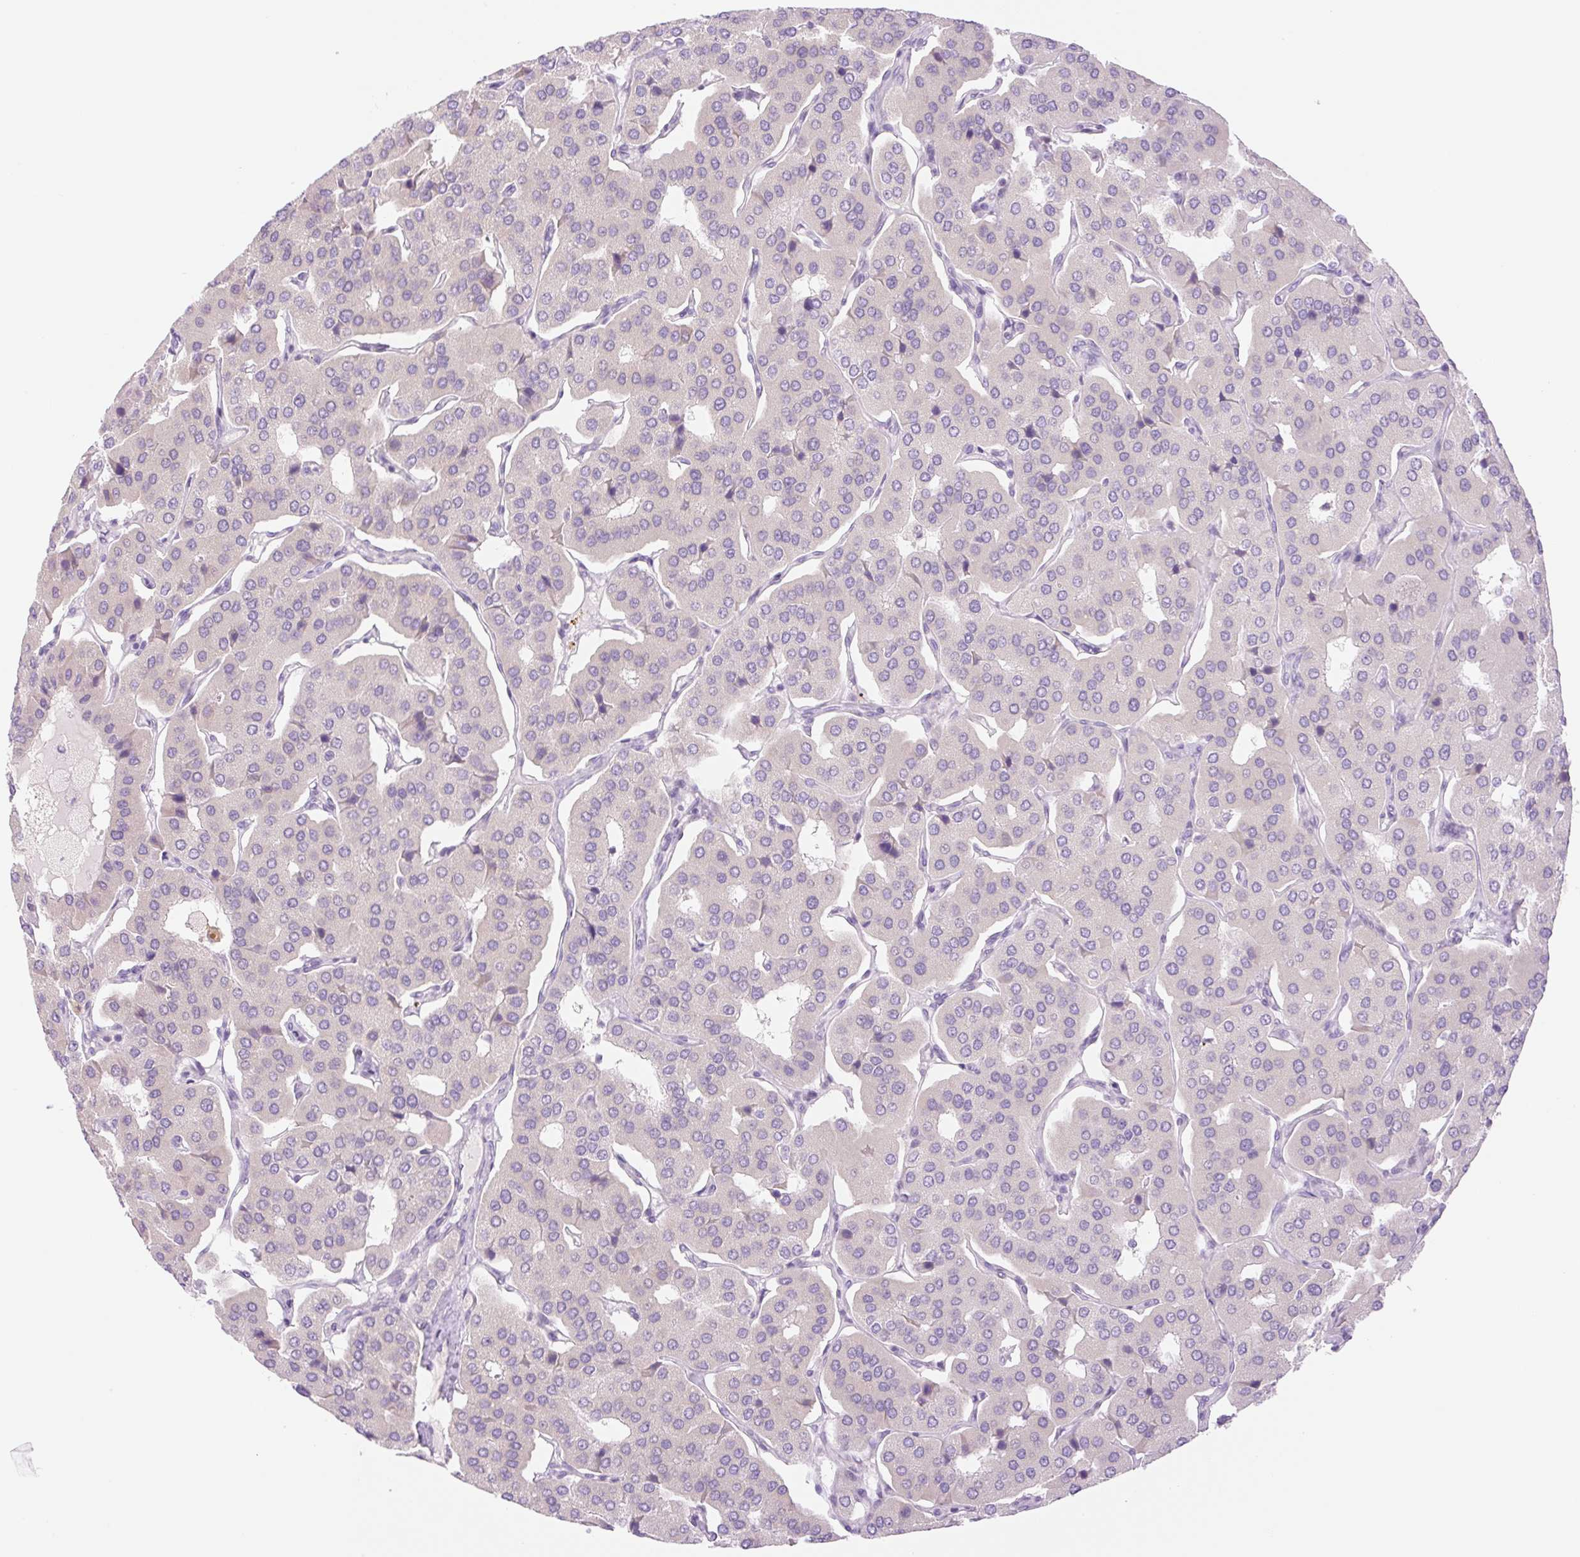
{"staining": {"intensity": "negative", "quantity": "none", "location": "none"}, "tissue": "parathyroid gland", "cell_type": "Glandular cells", "image_type": "normal", "snomed": [{"axis": "morphology", "description": "Normal tissue, NOS"}, {"axis": "morphology", "description": "Adenoma, NOS"}, {"axis": "topography", "description": "Parathyroid gland"}], "caption": "Protein analysis of normal parathyroid gland demonstrates no significant expression in glandular cells.", "gene": "SPRYD4", "patient": {"sex": "female", "age": 86}}